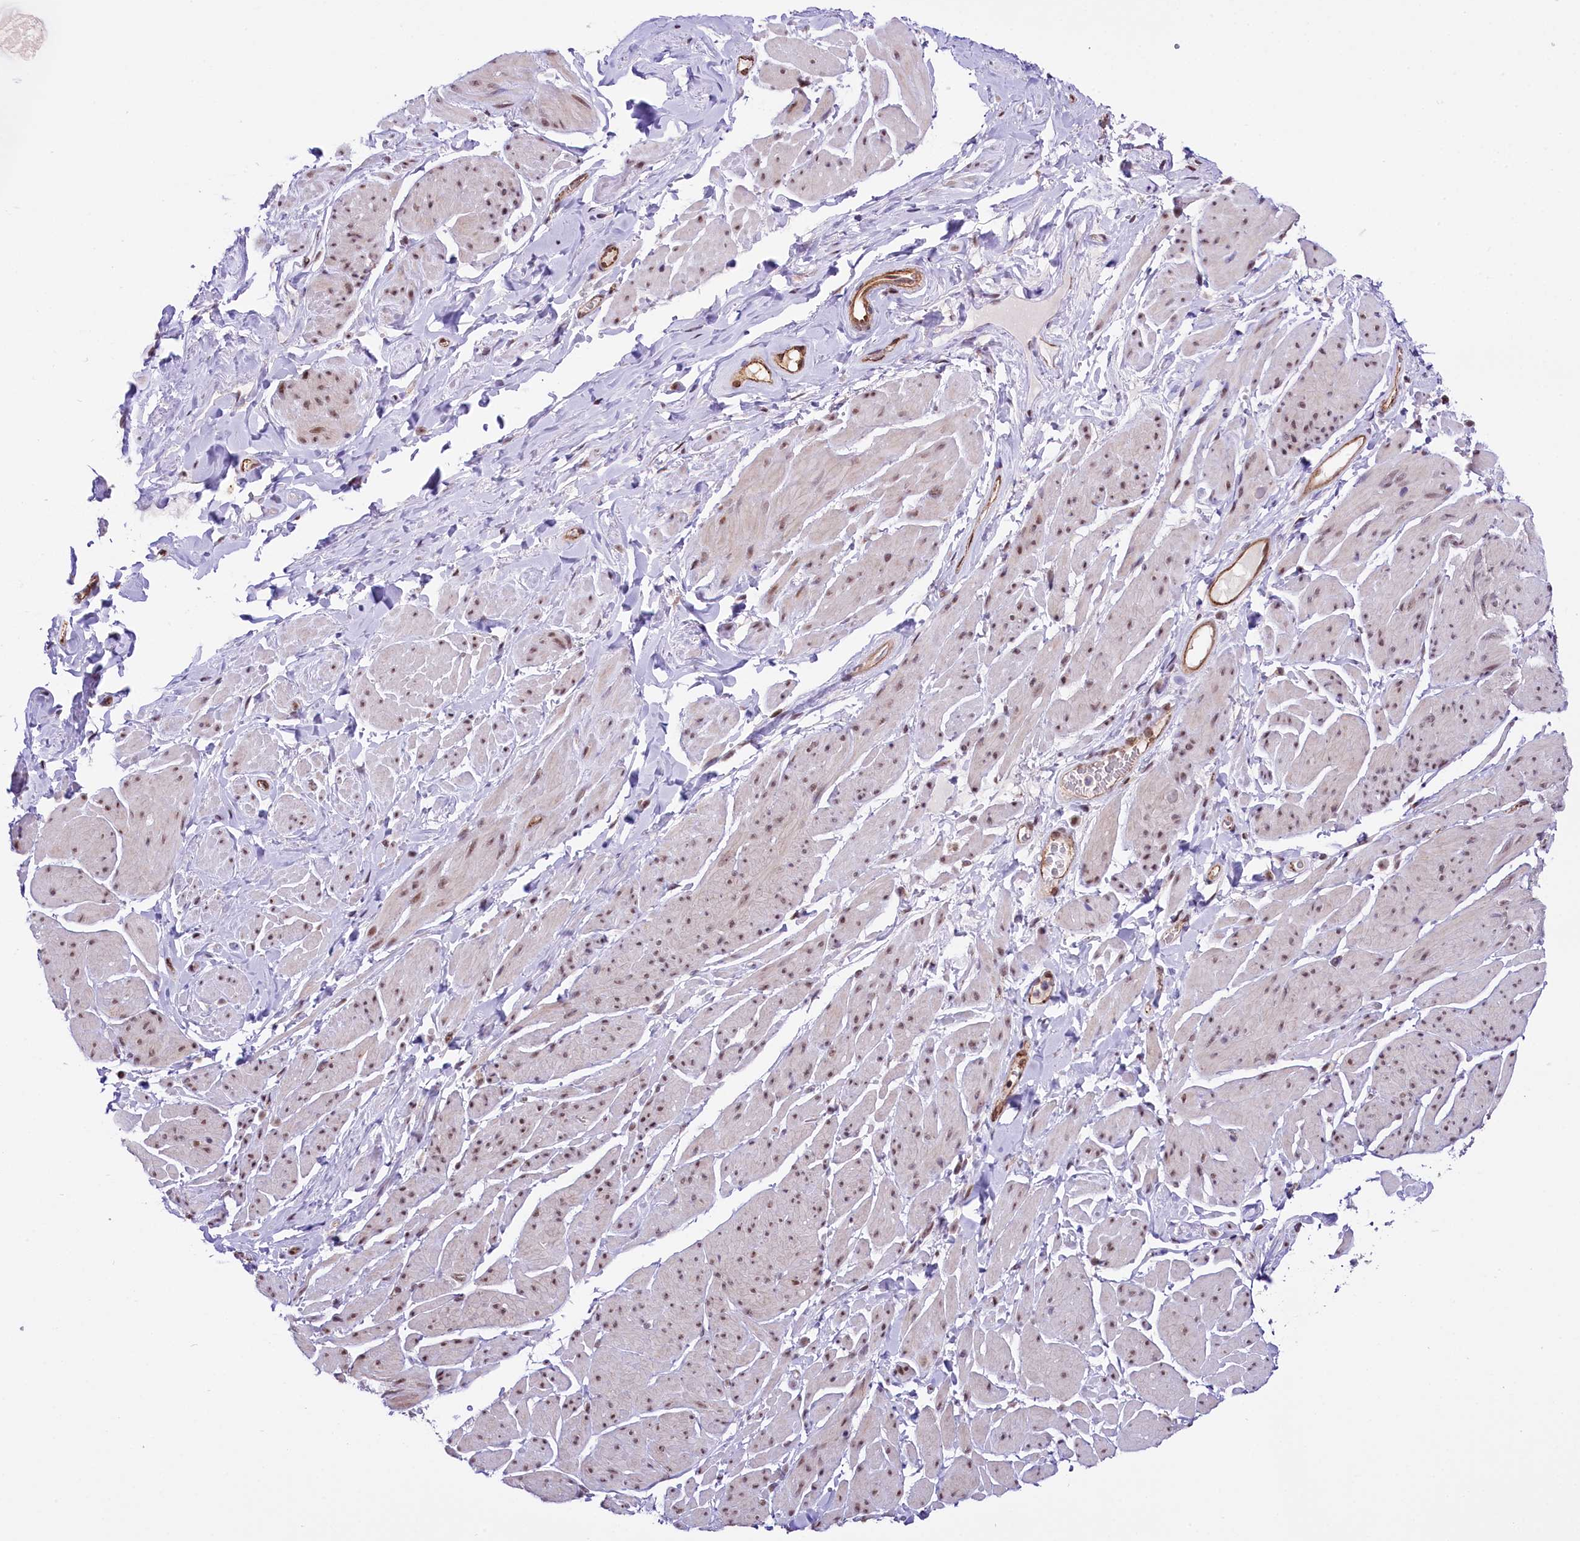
{"staining": {"intensity": "weak", "quantity": "25%-75%", "location": "nuclear"}, "tissue": "smooth muscle", "cell_type": "Smooth muscle cells", "image_type": "normal", "snomed": [{"axis": "morphology", "description": "Normal tissue, NOS"}, {"axis": "topography", "description": "Smooth muscle"}, {"axis": "topography", "description": "Peripheral nerve tissue"}], "caption": "Brown immunohistochemical staining in benign smooth muscle shows weak nuclear staining in approximately 25%-75% of smooth muscle cells. (IHC, brightfield microscopy, high magnification).", "gene": "MRPL54", "patient": {"sex": "male", "age": 69}}